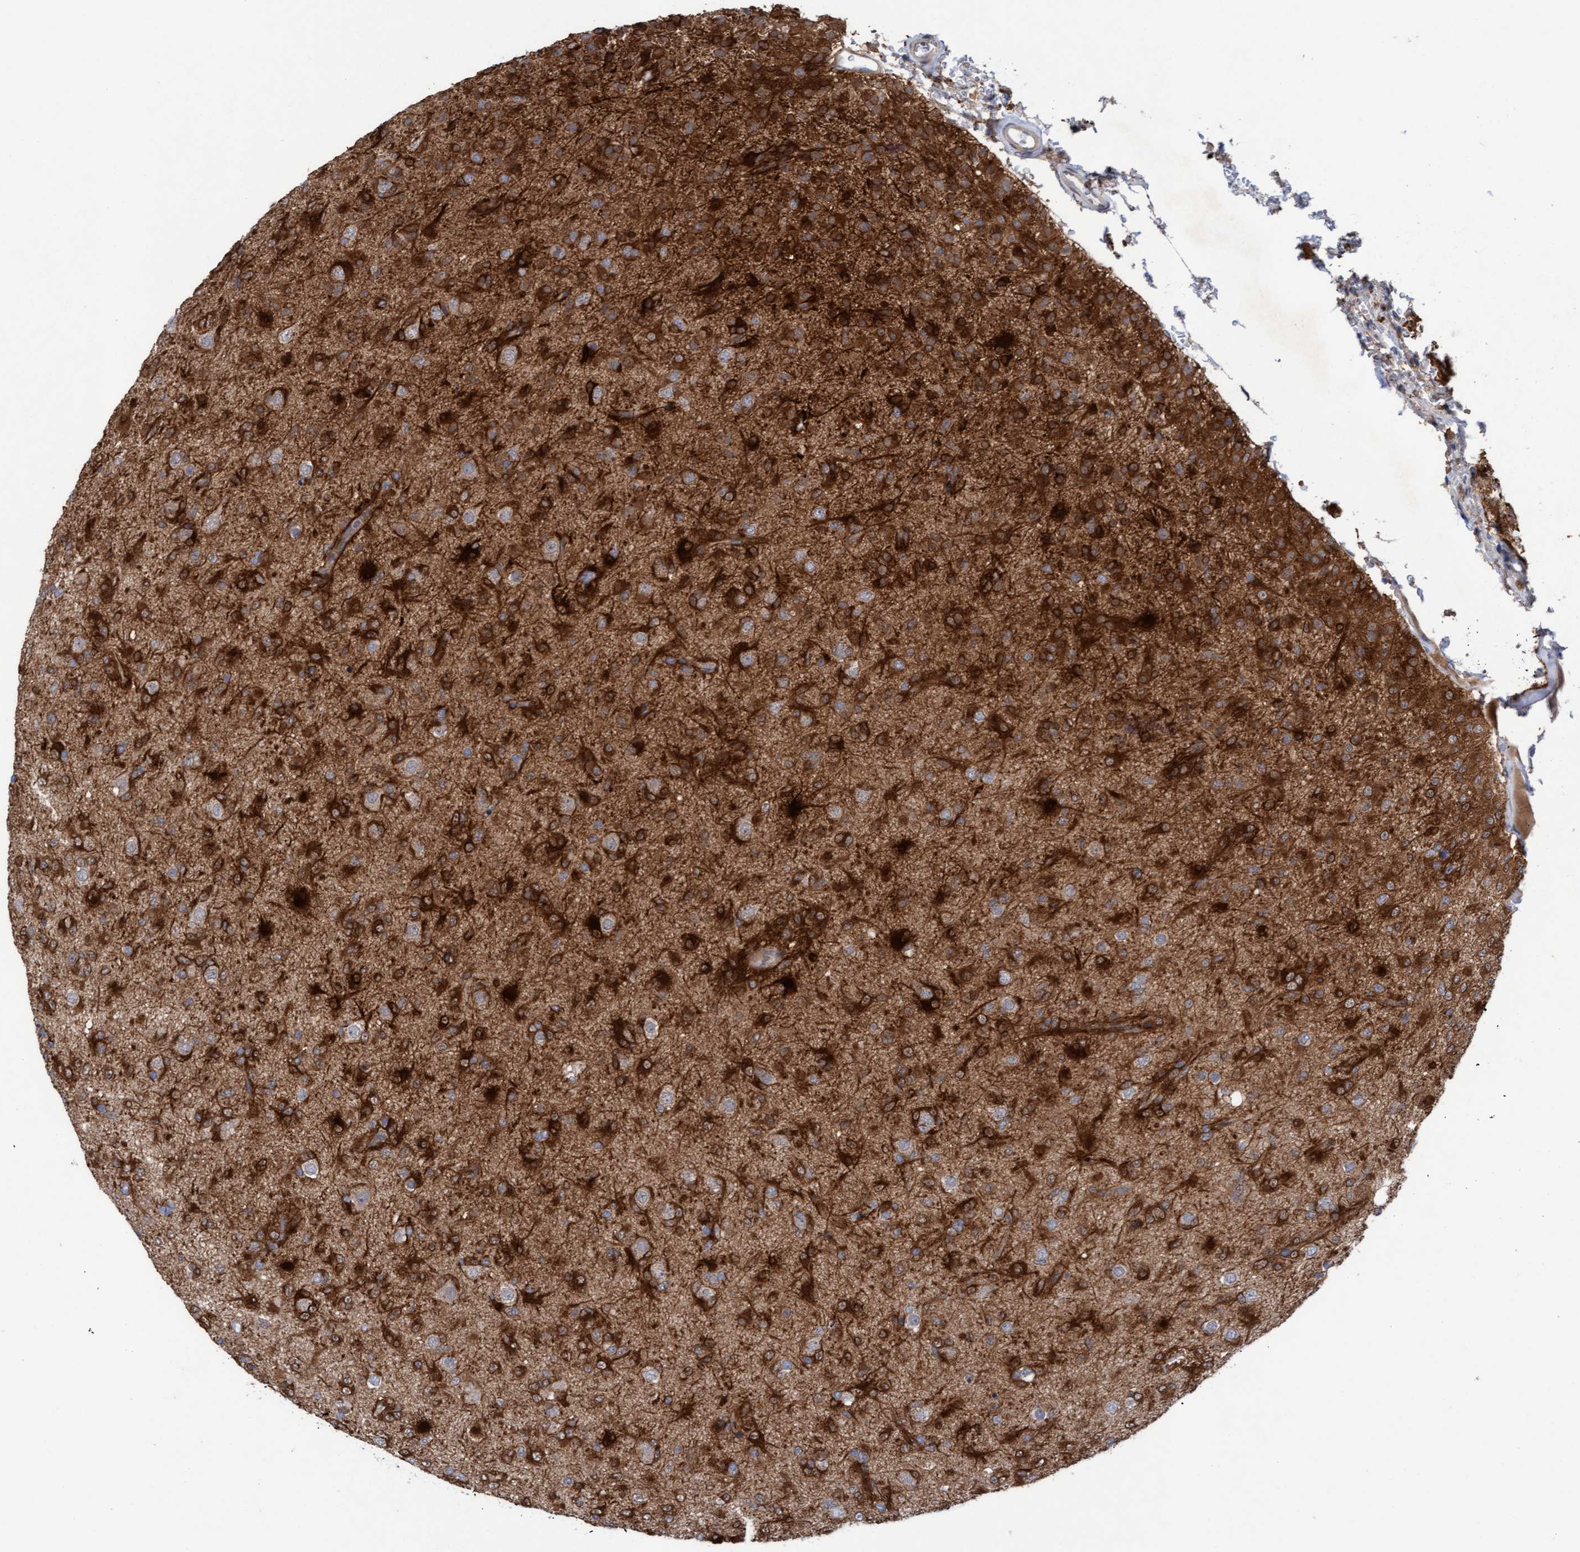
{"staining": {"intensity": "strong", "quantity": "<25%", "location": "cytoplasmic/membranous"}, "tissue": "glioma", "cell_type": "Tumor cells", "image_type": "cancer", "snomed": [{"axis": "morphology", "description": "Glioma, malignant, Low grade"}, {"axis": "topography", "description": "Brain"}], "caption": "IHC staining of glioma, which reveals medium levels of strong cytoplasmic/membranous staining in about <25% of tumor cells indicating strong cytoplasmic/membranous protein expression. The staining was performed using DAB (brown) for protein detection and nuclei were counterstained in hematoxylin (blue).", "gene": "PLCD1", "patient": {"sex": "male", "age": 65}}